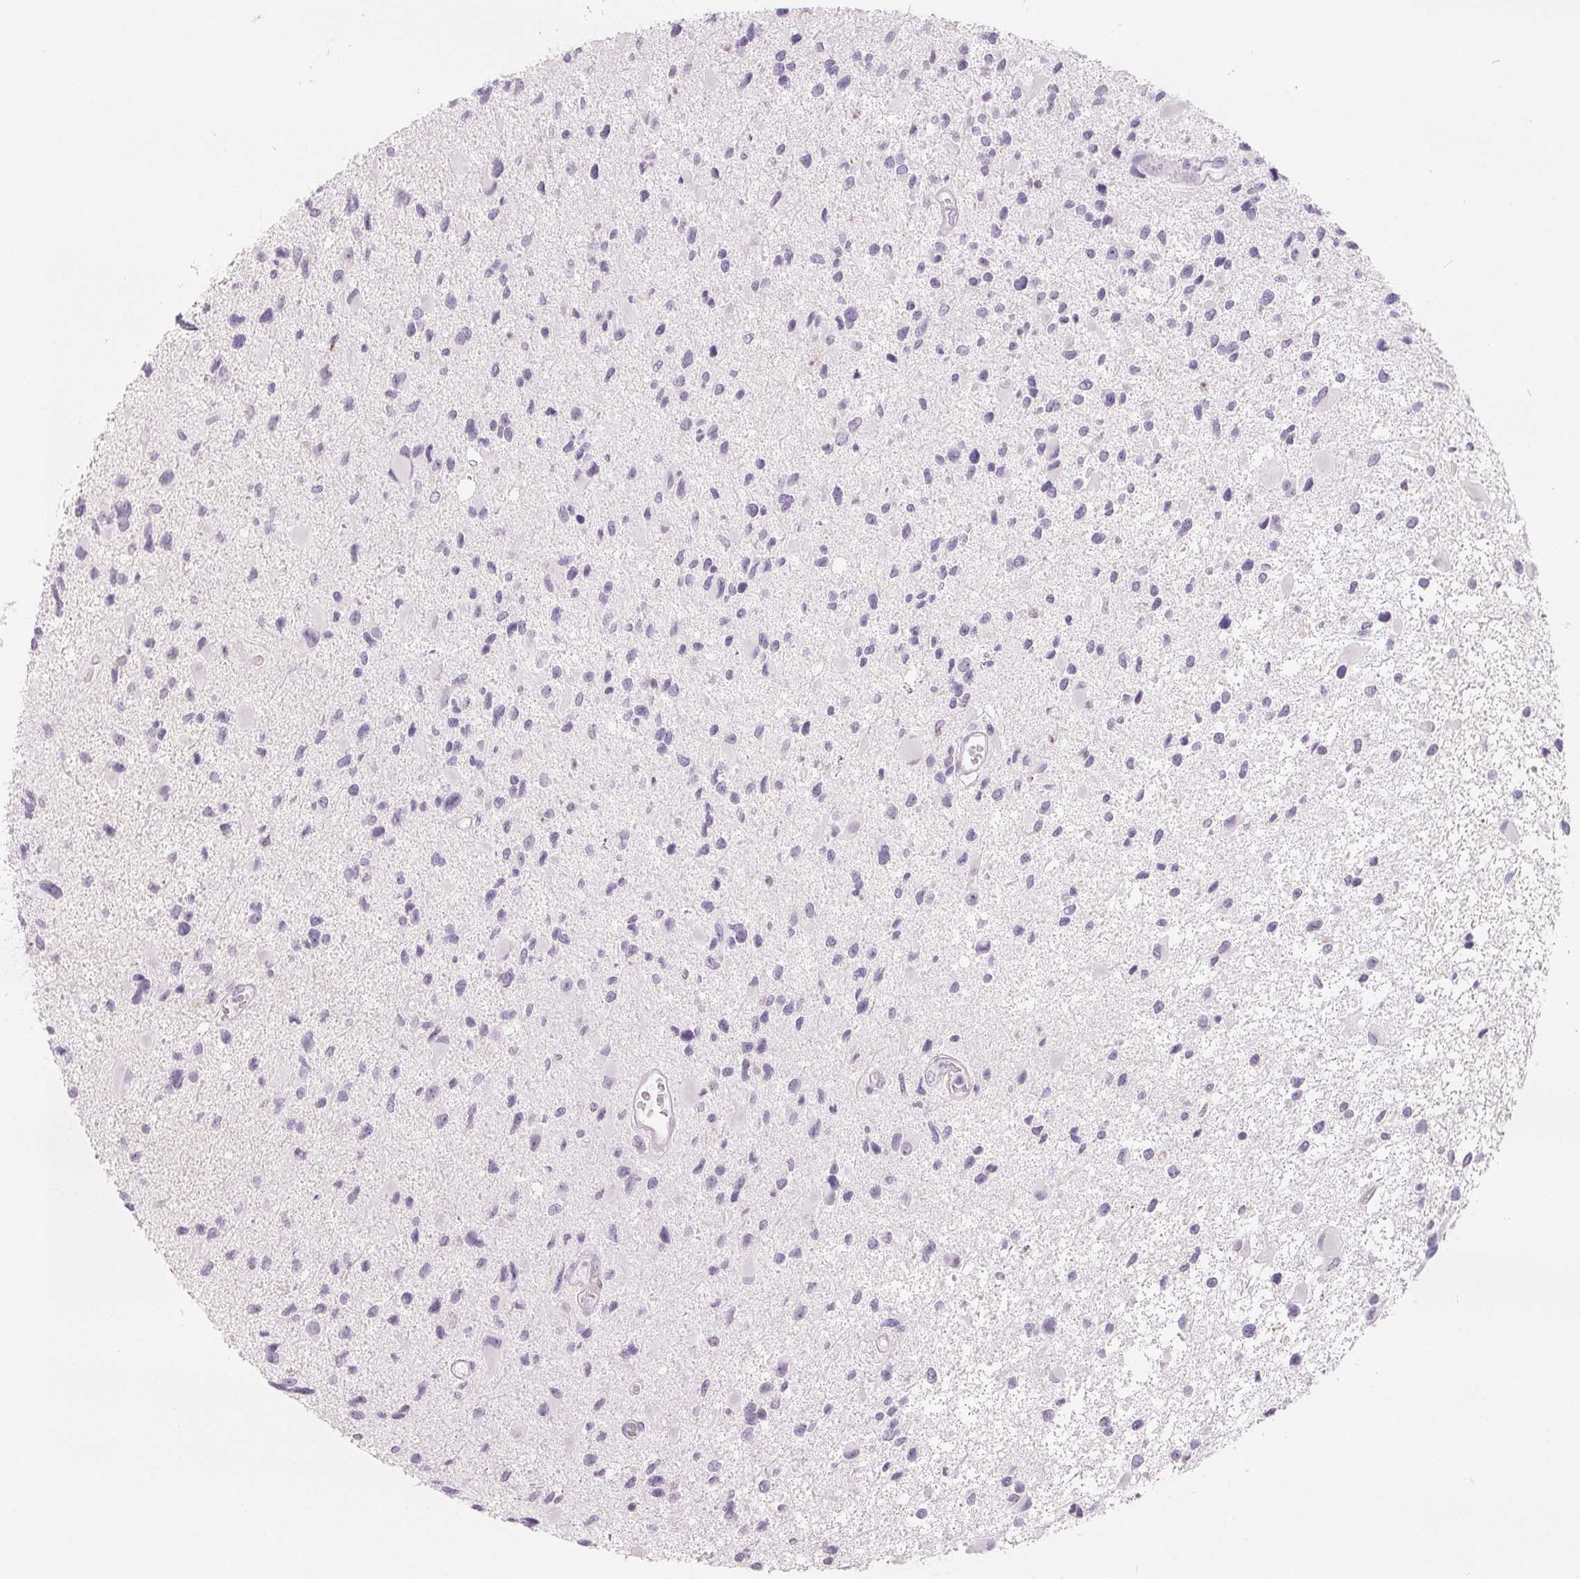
{"staining": {"intensity": "negative", "quantity": "none", "location": "none"}, "tissue": "glioma", "cell_type": "Tumor cells", "image_type": "cancer", "snomed": [{"axis": "morphology", "description": "Glioma, malignant, Low grade"}, {"axis": "topography", "description": "Brain"}], "caption": "Immunohistochemical staining of human glioma shows no significant expression in tumor cells.", "gene": "CD69", "patient": {"sex": "female", "age": 32}}